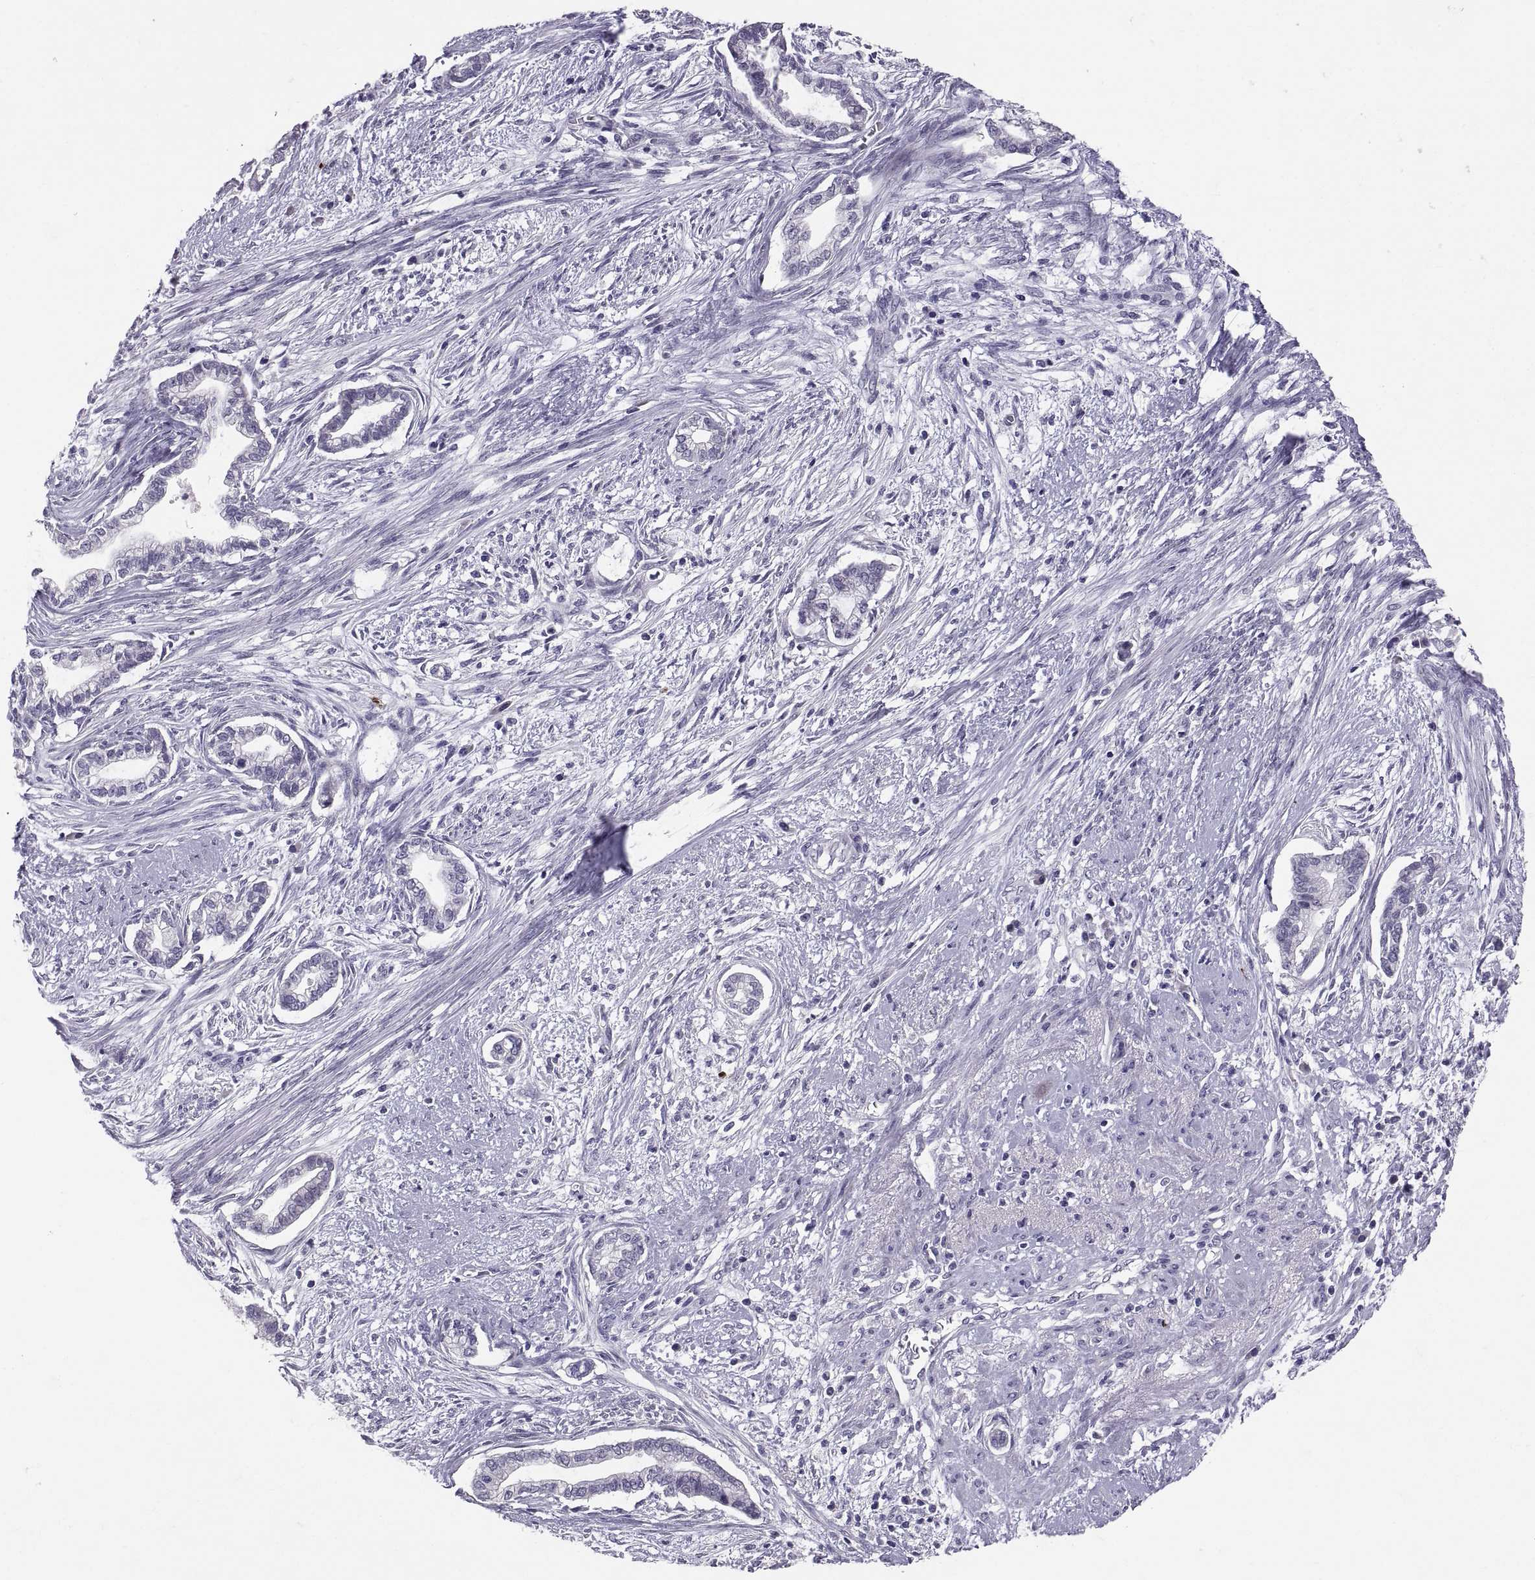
{"staining": {"intensity": "negative", "quantity": "none", "location": "none"}, "tissue": "cervical cancer", "cell_type": "Tumor cells", "image_type": "cancer", "snomed": [{"axis": "morphology", "description": "Adenocarcinoma, NOS"}, {"axis": "topography", "description": "Cervix"}], "caption": "Adenocarcinoma (cervical) stained for a protein using IHC exhibits no expression tumor cells.", "gene": "PTN", "patient": {"sex": "female", "age": 62}}